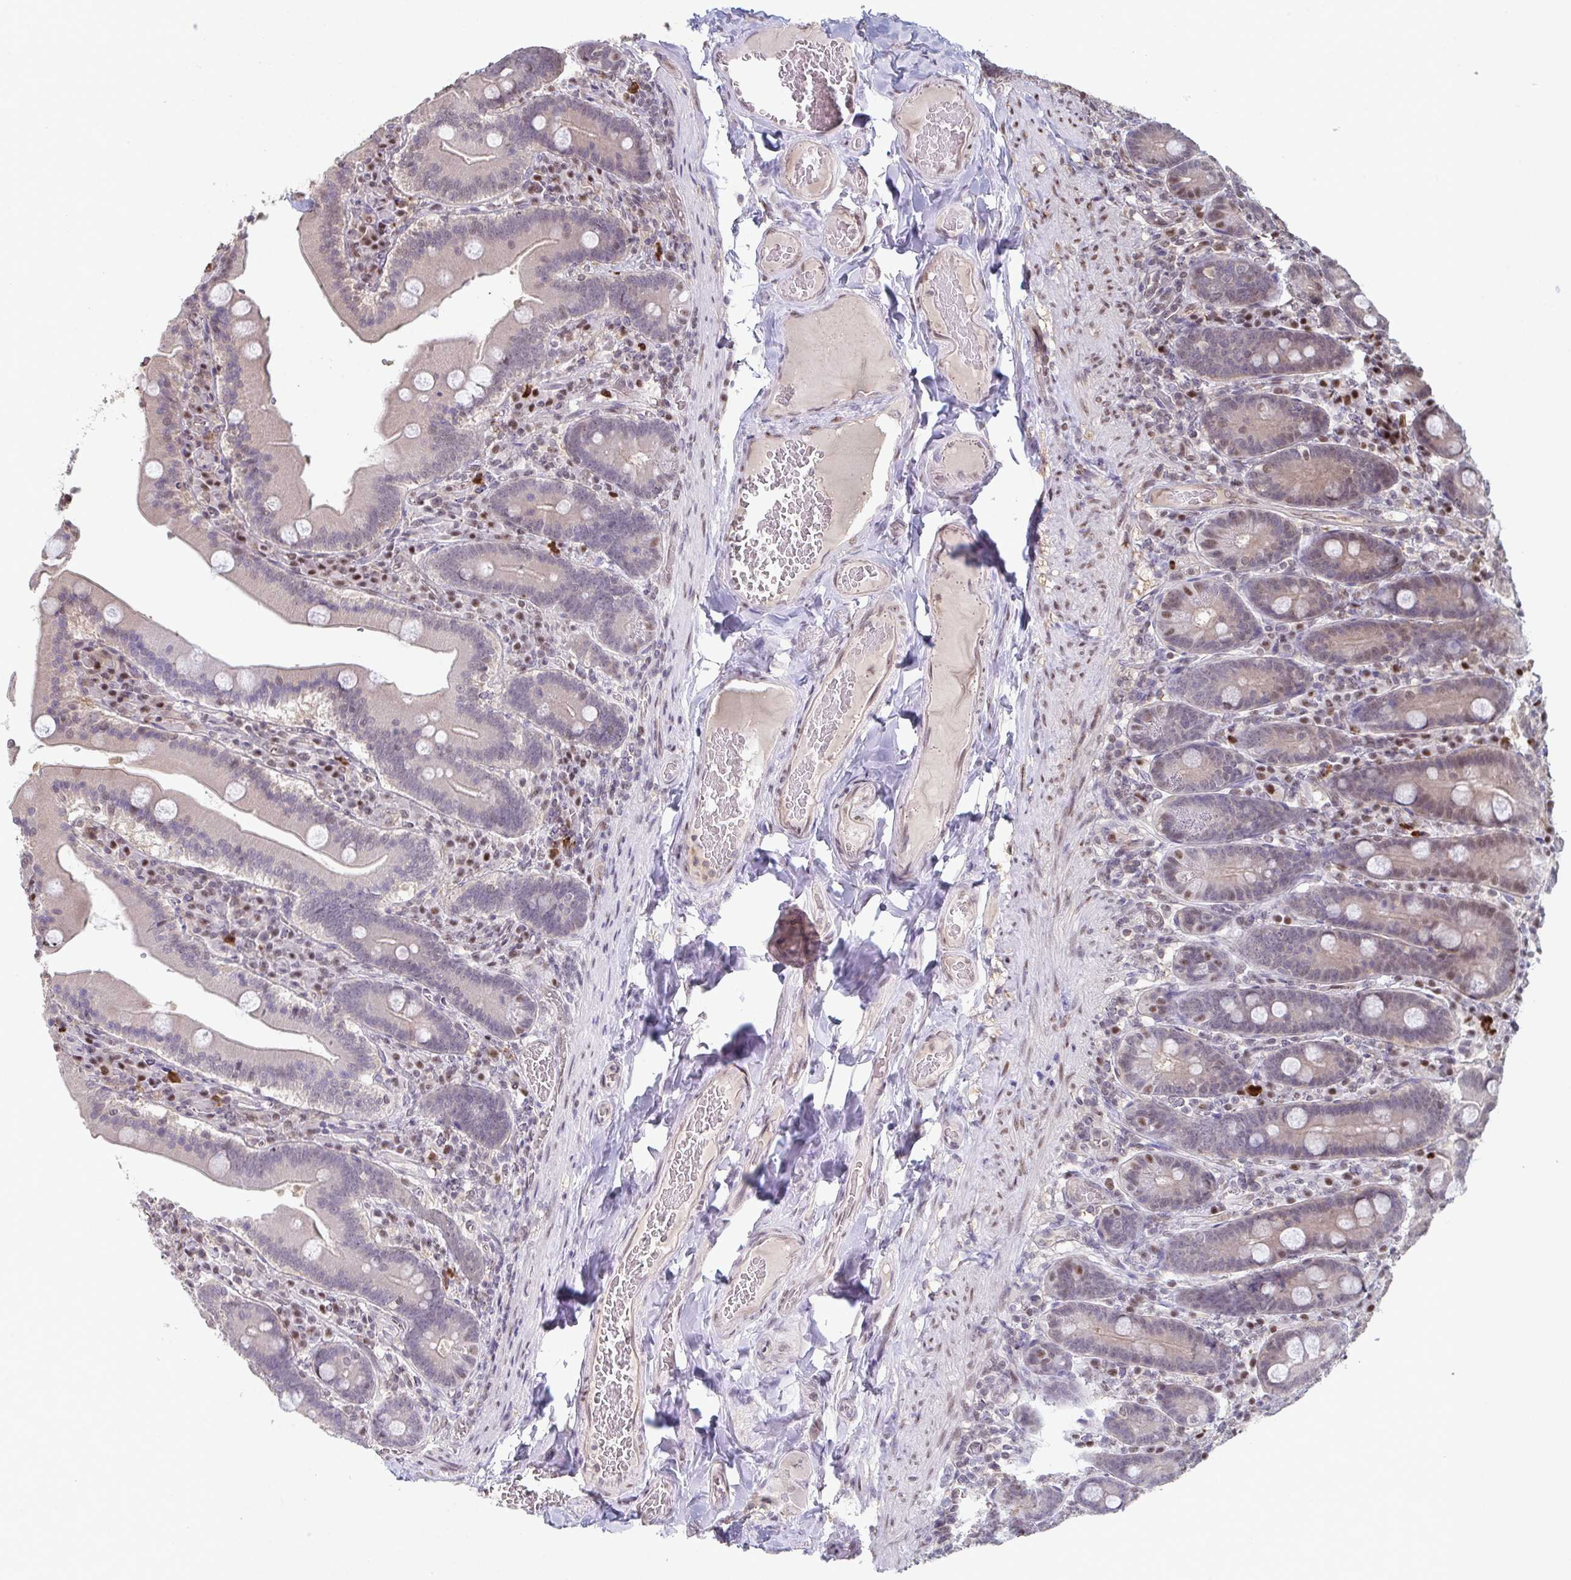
{"staining": {"intensity": "moderate", "quantity": "25%-75%", "location": "nuclear"}, "tissue": "duodenum", "cell_type": "Glandular cells", "image_type": "normal", "snomed": [{"axis": "morphology", "description": "Normal tissue, NOS"}, {"axis": "topography", "description": "Duodenum"}], "caption": "The immunohistochemical stain shows moderate nuclear positivity in glandular cells of normal duodenum.", "gene": "ACD", "patient": {"sex": "female", "age": 62}}